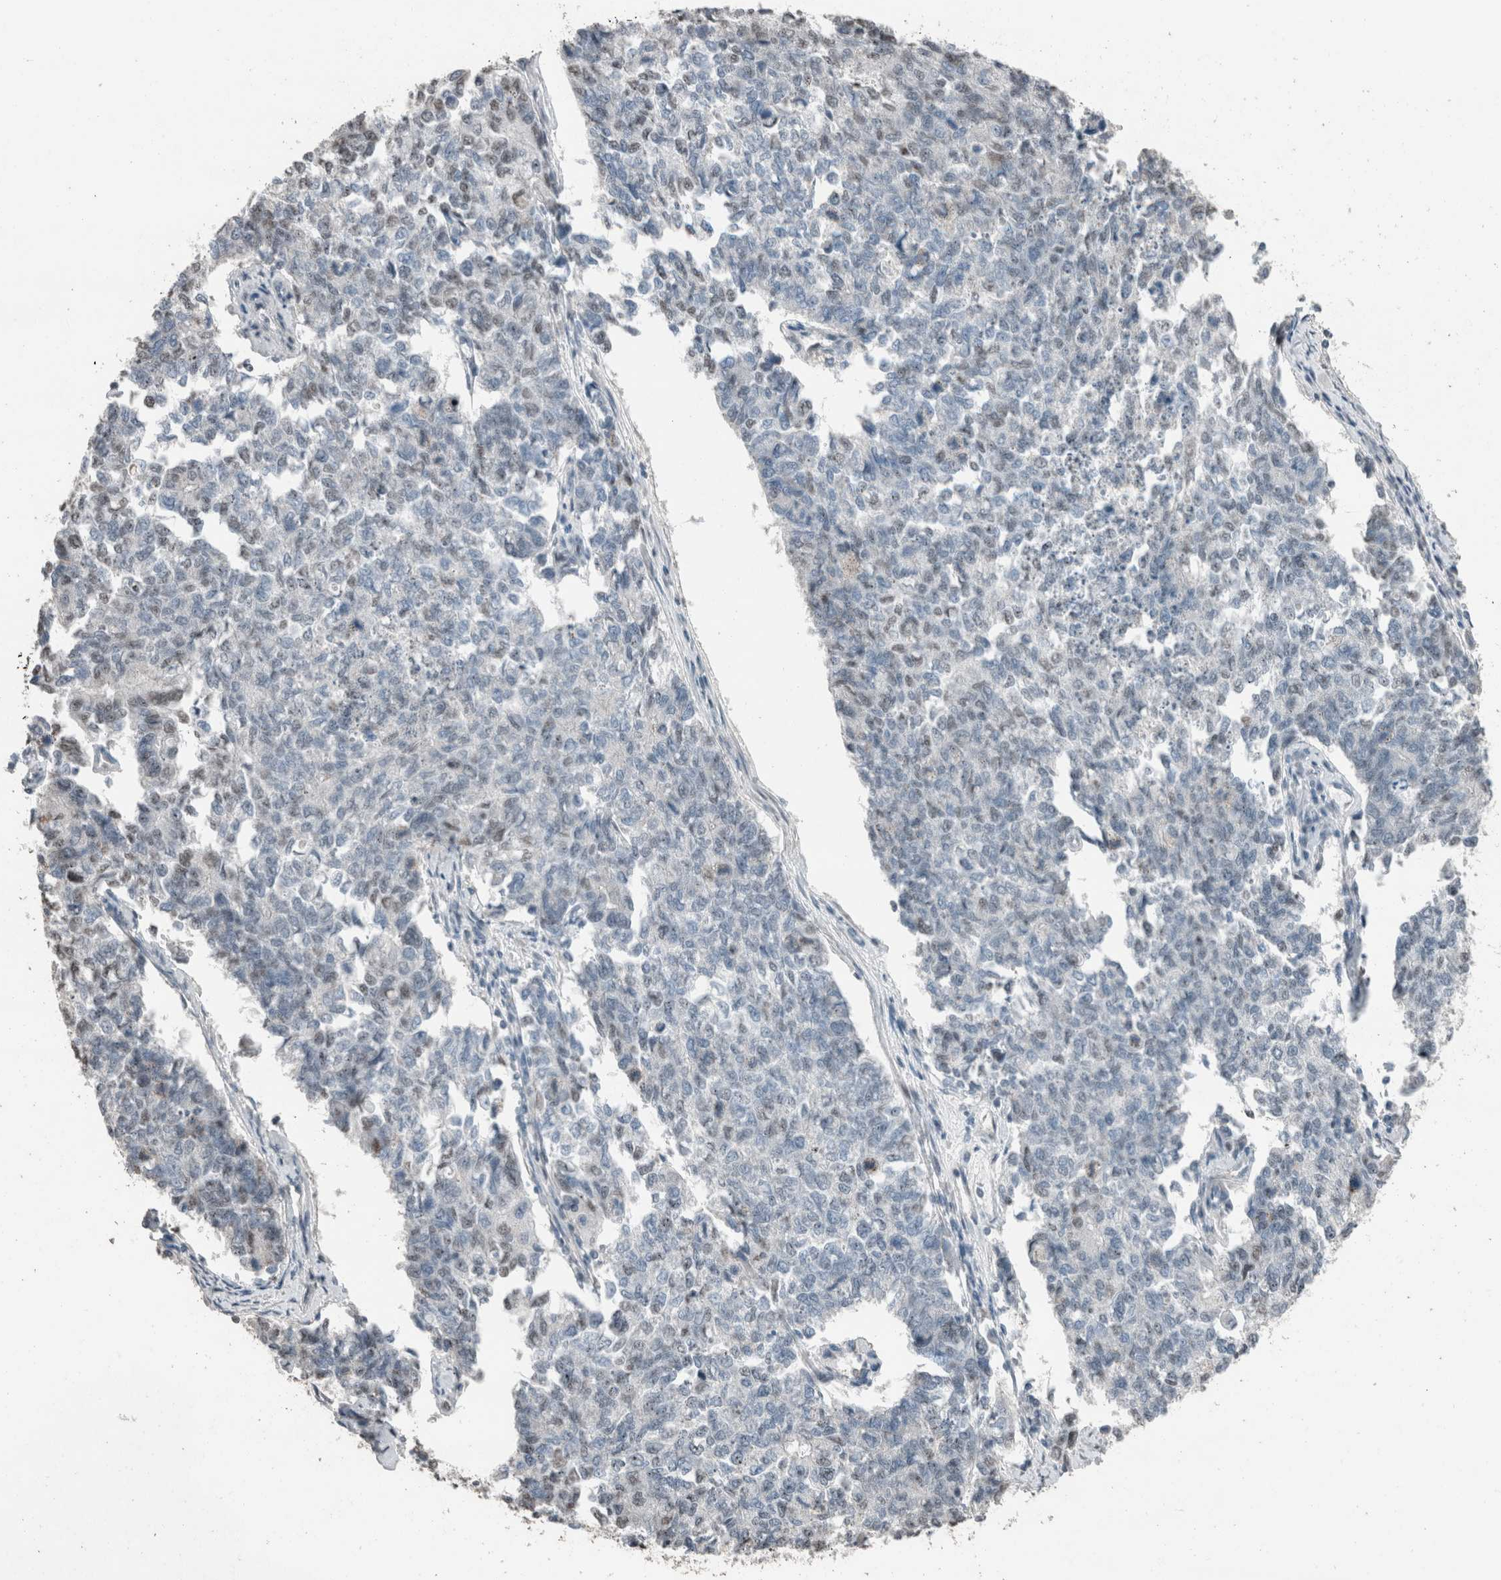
{"staining": {"intensity": "weak", "quantity": "<25%", "location": "nuclear"}, "tissue": "cervical cancer", "cell_type": "Tumor cells", "image_type": "cancer", "snomed": [{"axis": "morphology", "description": "Squamous cell carcinoma, NOS"}, {"axis": "topography", "description": "Cervix"}], "caption": "DAB immunohistochemical staining of cervical cancer (squamous cell carcinoma) shows no significant expression in tumor cells. (IHC, brightfield microscopy, high magnification).", "gene": "ACVR2B", "patient": {"sex": "female", "age": 63}}